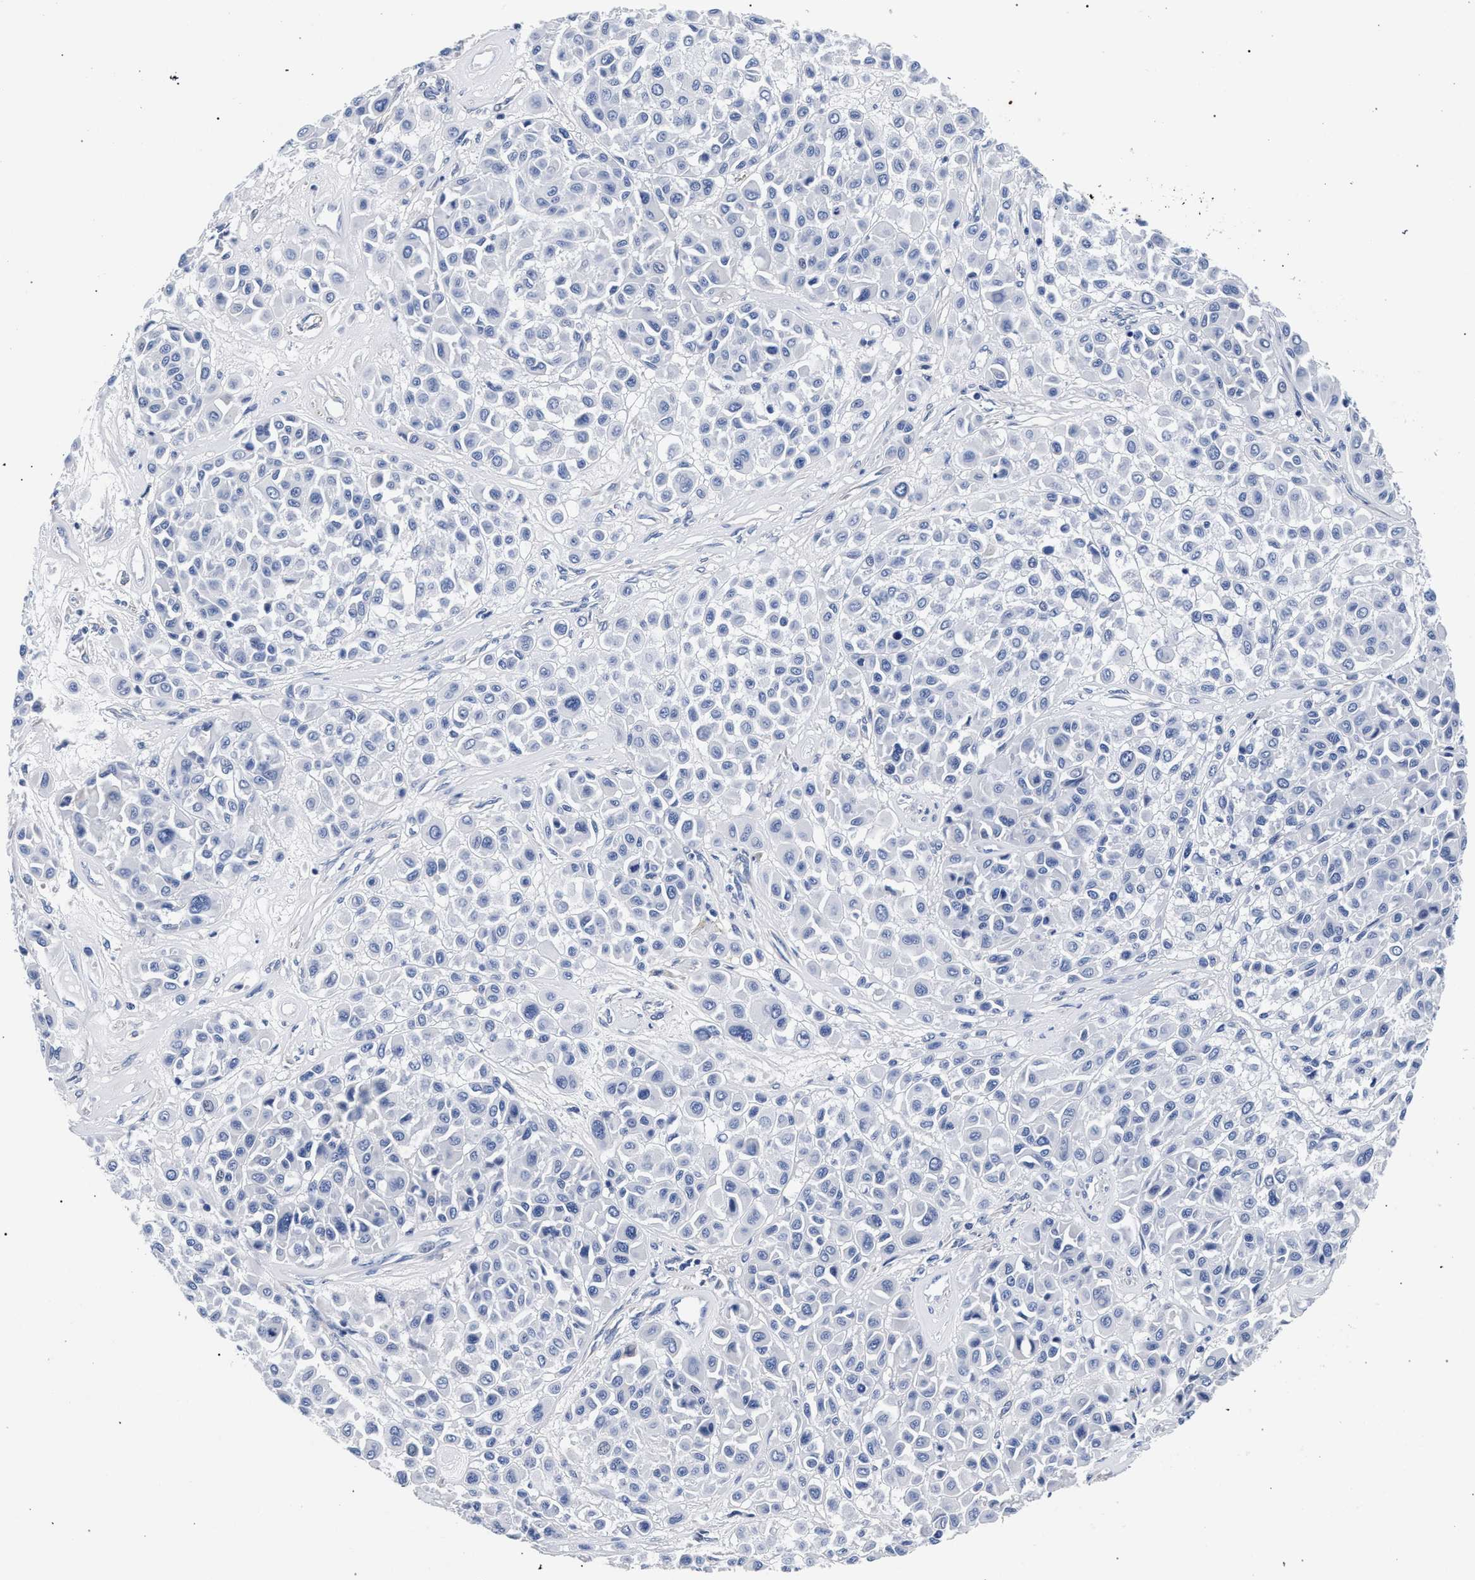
{"staining": {"intensity": "negative", "quantity": "none", "location": "none"}, "tissue": "melanoma", "cell_type": "Tumor cells", "image_type": "cancer", "snomed": [{"axis": "morphology", "description": "Malignant melanoma, Metastatic site"}, {"axis": "topography", "description": "Soft tissue"}], "caption": "Tumor cells are negative for brown protein staining in melanoma.", "gene": "AKAP4", "patient": {"sex": "male", "age": 41}}